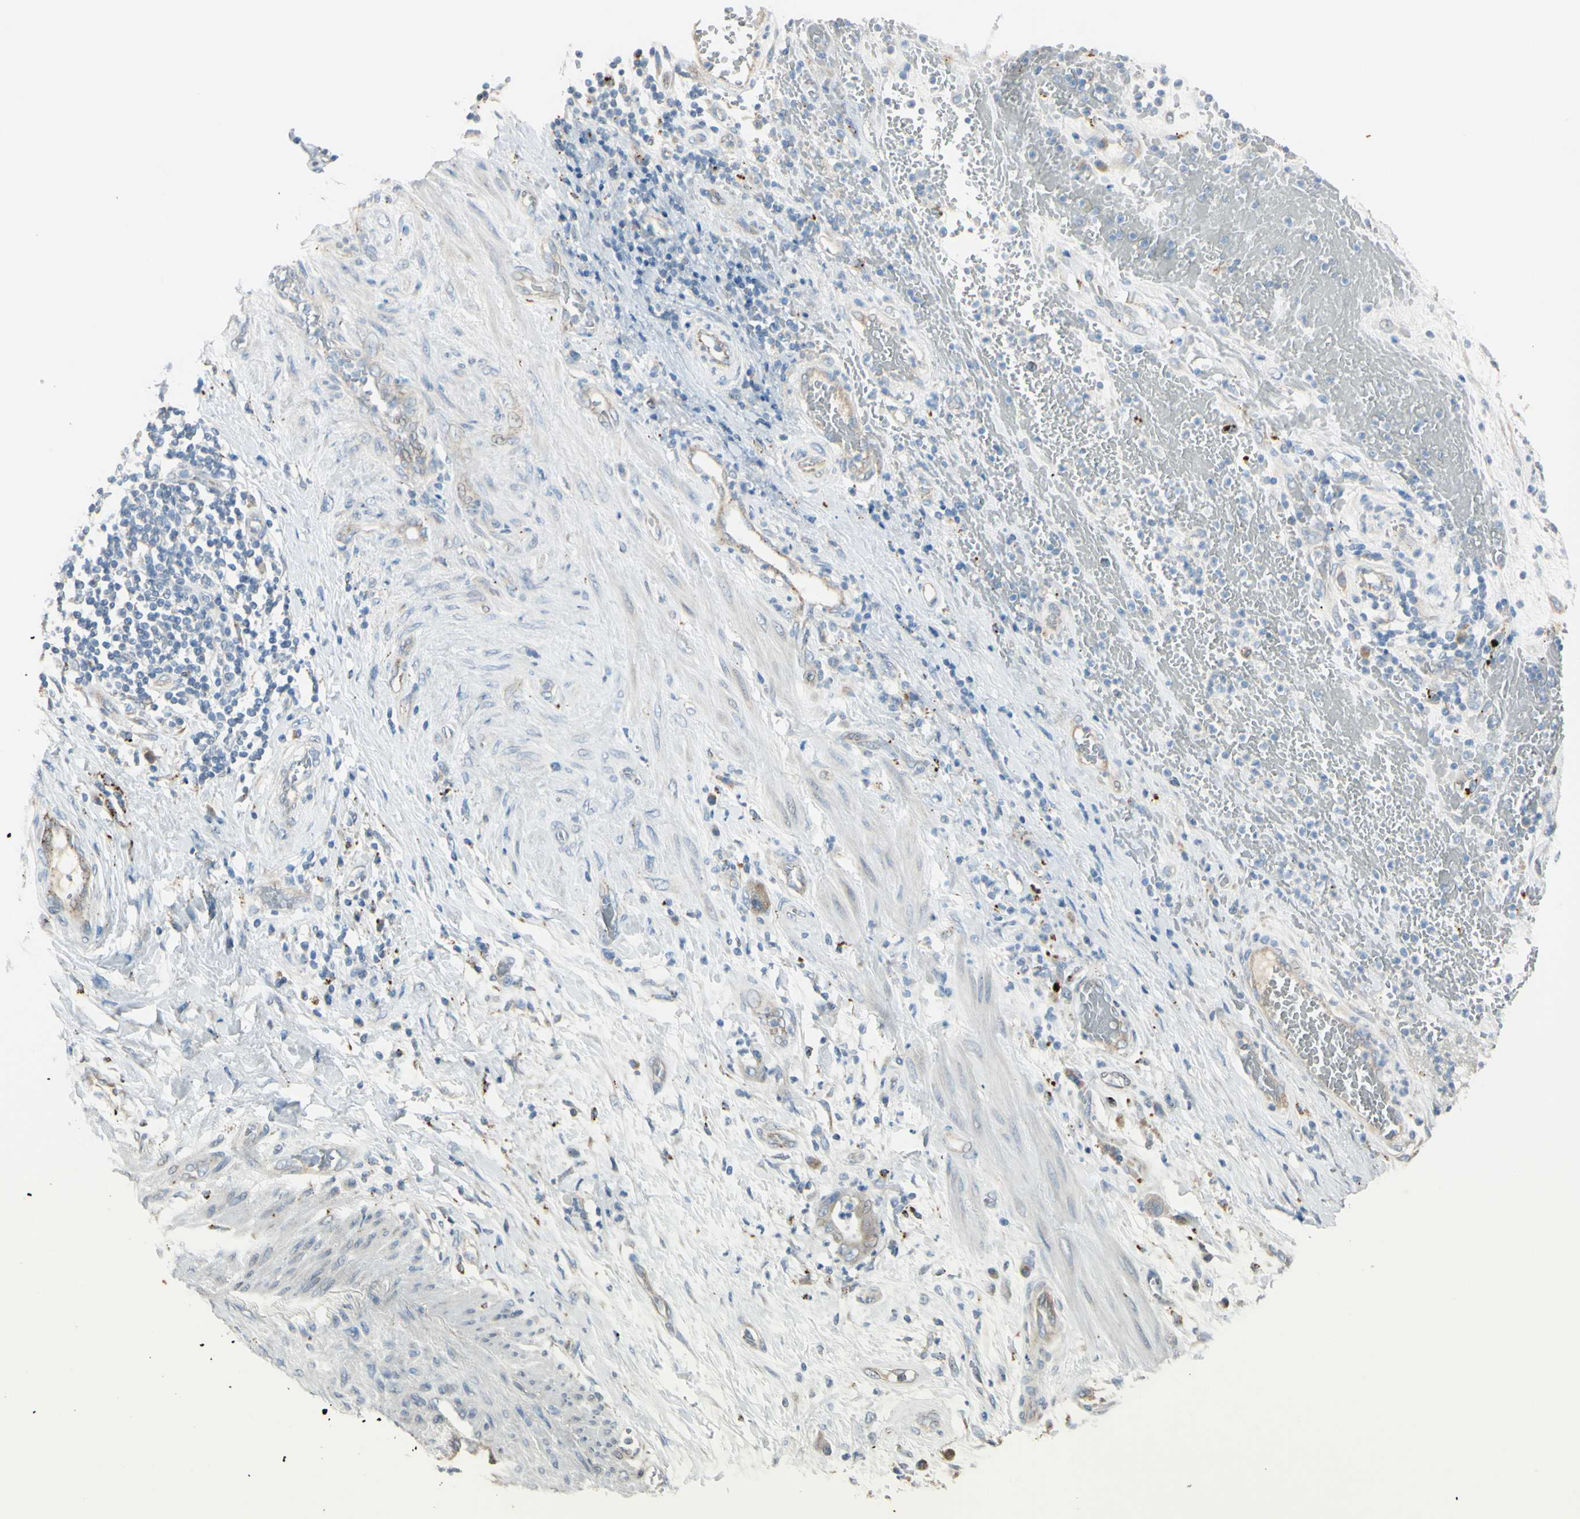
{"staining": {"intensity": "weak", "quantity": "25%-75%", "location": "cytoplasmic/membranous"}, "tissue": "stomach cancer", "cell_type": "Tumor cells", "image_type": "cancer", "snomed": [{"axis": "morphology", "description": "Adenocarcinoma, NOS"}, {"axis": "topography", "description": "Stomach"}], "caption": "High-magnification brightfield microscopy of stomach cancer (adenocarcinoma) stained with DAB (brown) and counterstained with hematoxylin (blue). tumor cells exhibit weak cytoplasmic/membranous staining is present in about25%-75% of cells.", "gene": "ANGPTL1", "patient": {"sex": "female", "age": 73}}